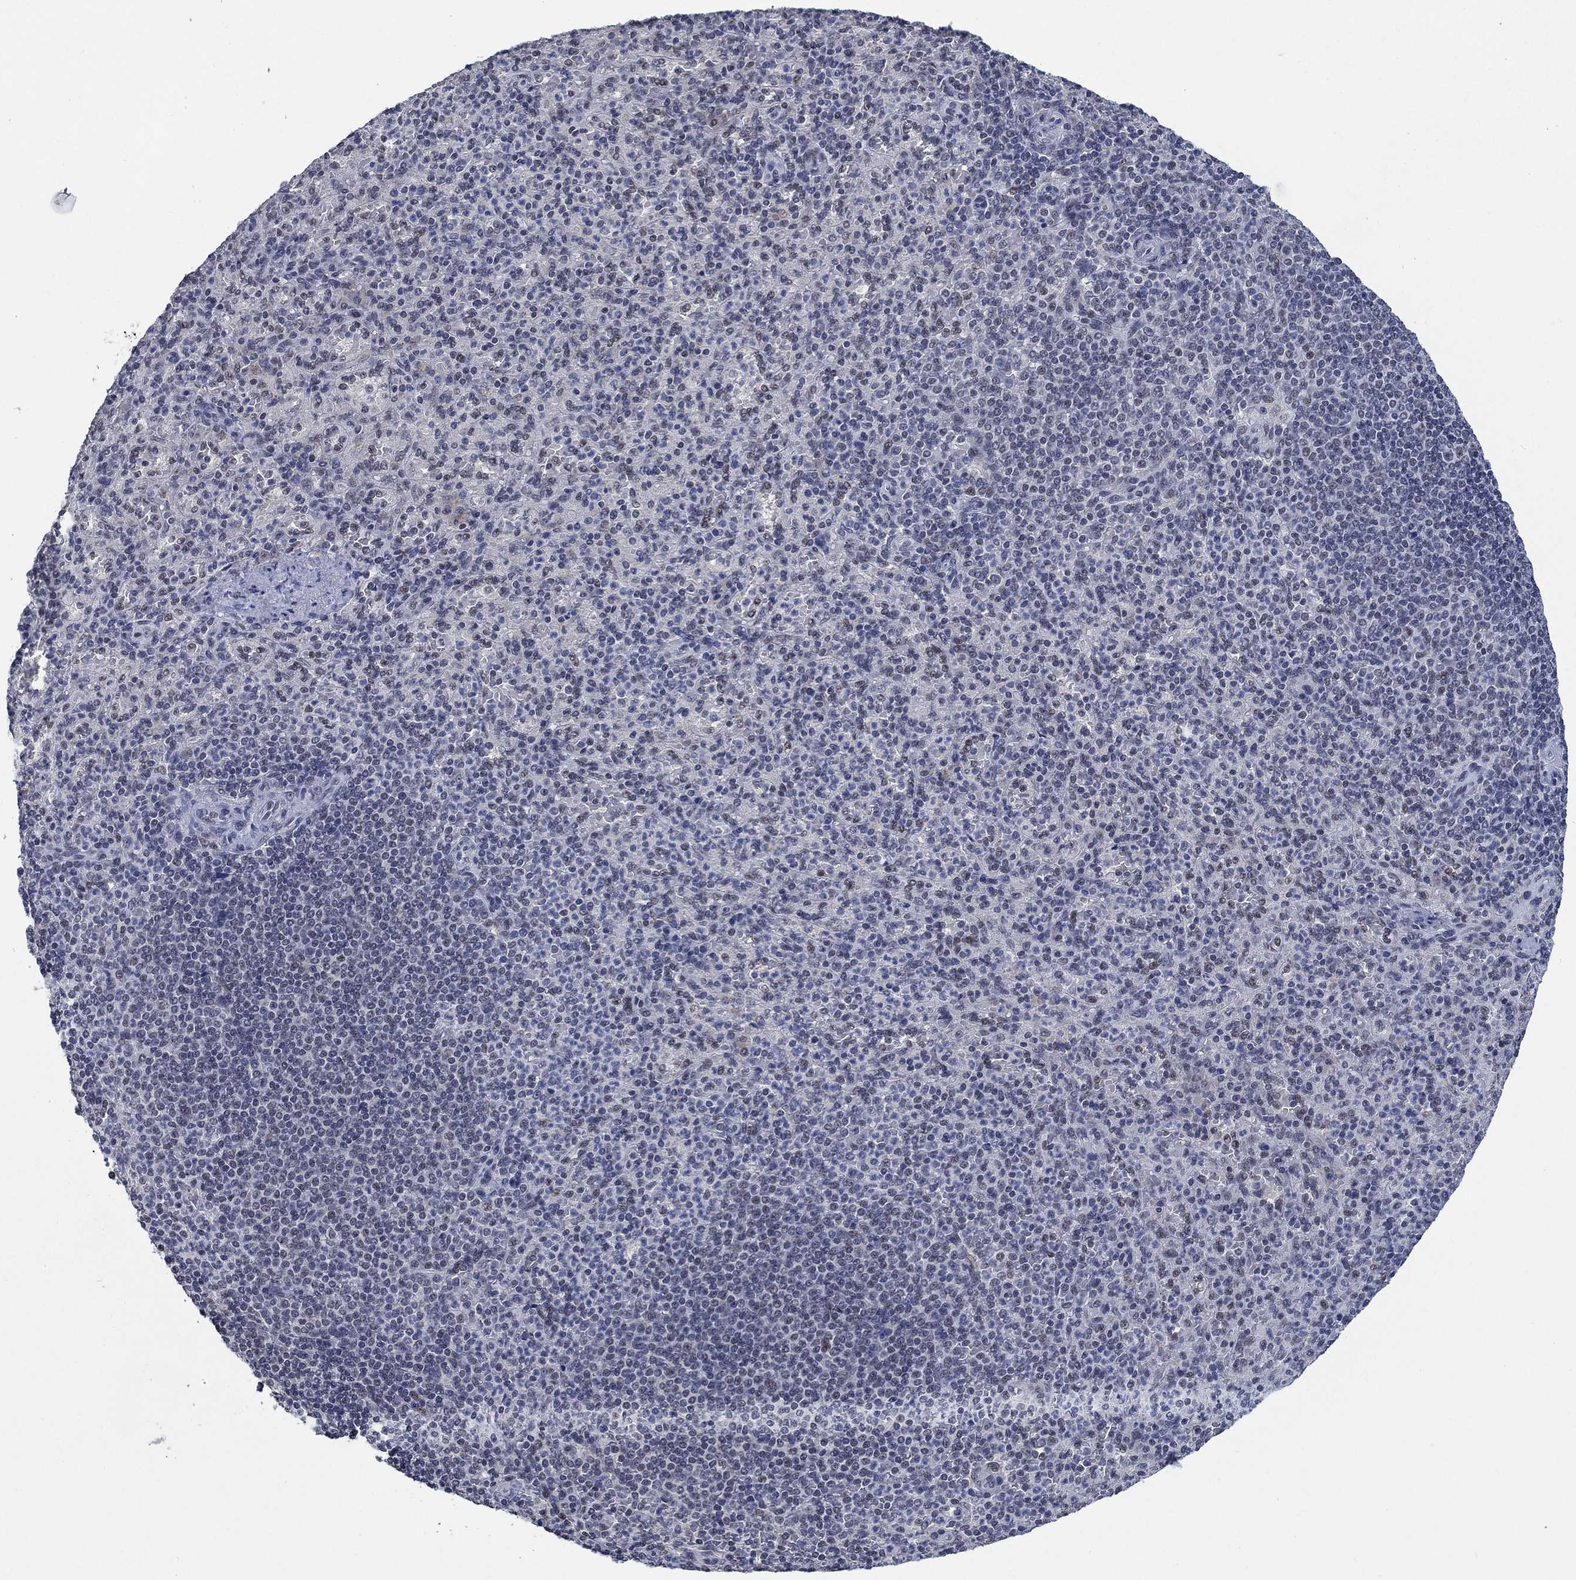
{"staining": {"intensity": "negative", "quantity": "none", "location": "none"}, "tissue": "spleen", "cell_type": "Cells in red pulp", "image_type": "normal", "snomed": [{"axis": "morphology", "description": "Normal tissue, NOS"}, {"axis": "topography", "description": "Spleen"}], "caption": "Unremarkable spleen was stained to show a protein in brown. There is no significant staining in cells in red pulp. (Immunohistochemistry, brightfield microscopy, high magnification).", "gene": "HTN1", "patient": {"sex": "female", "age": 74}}